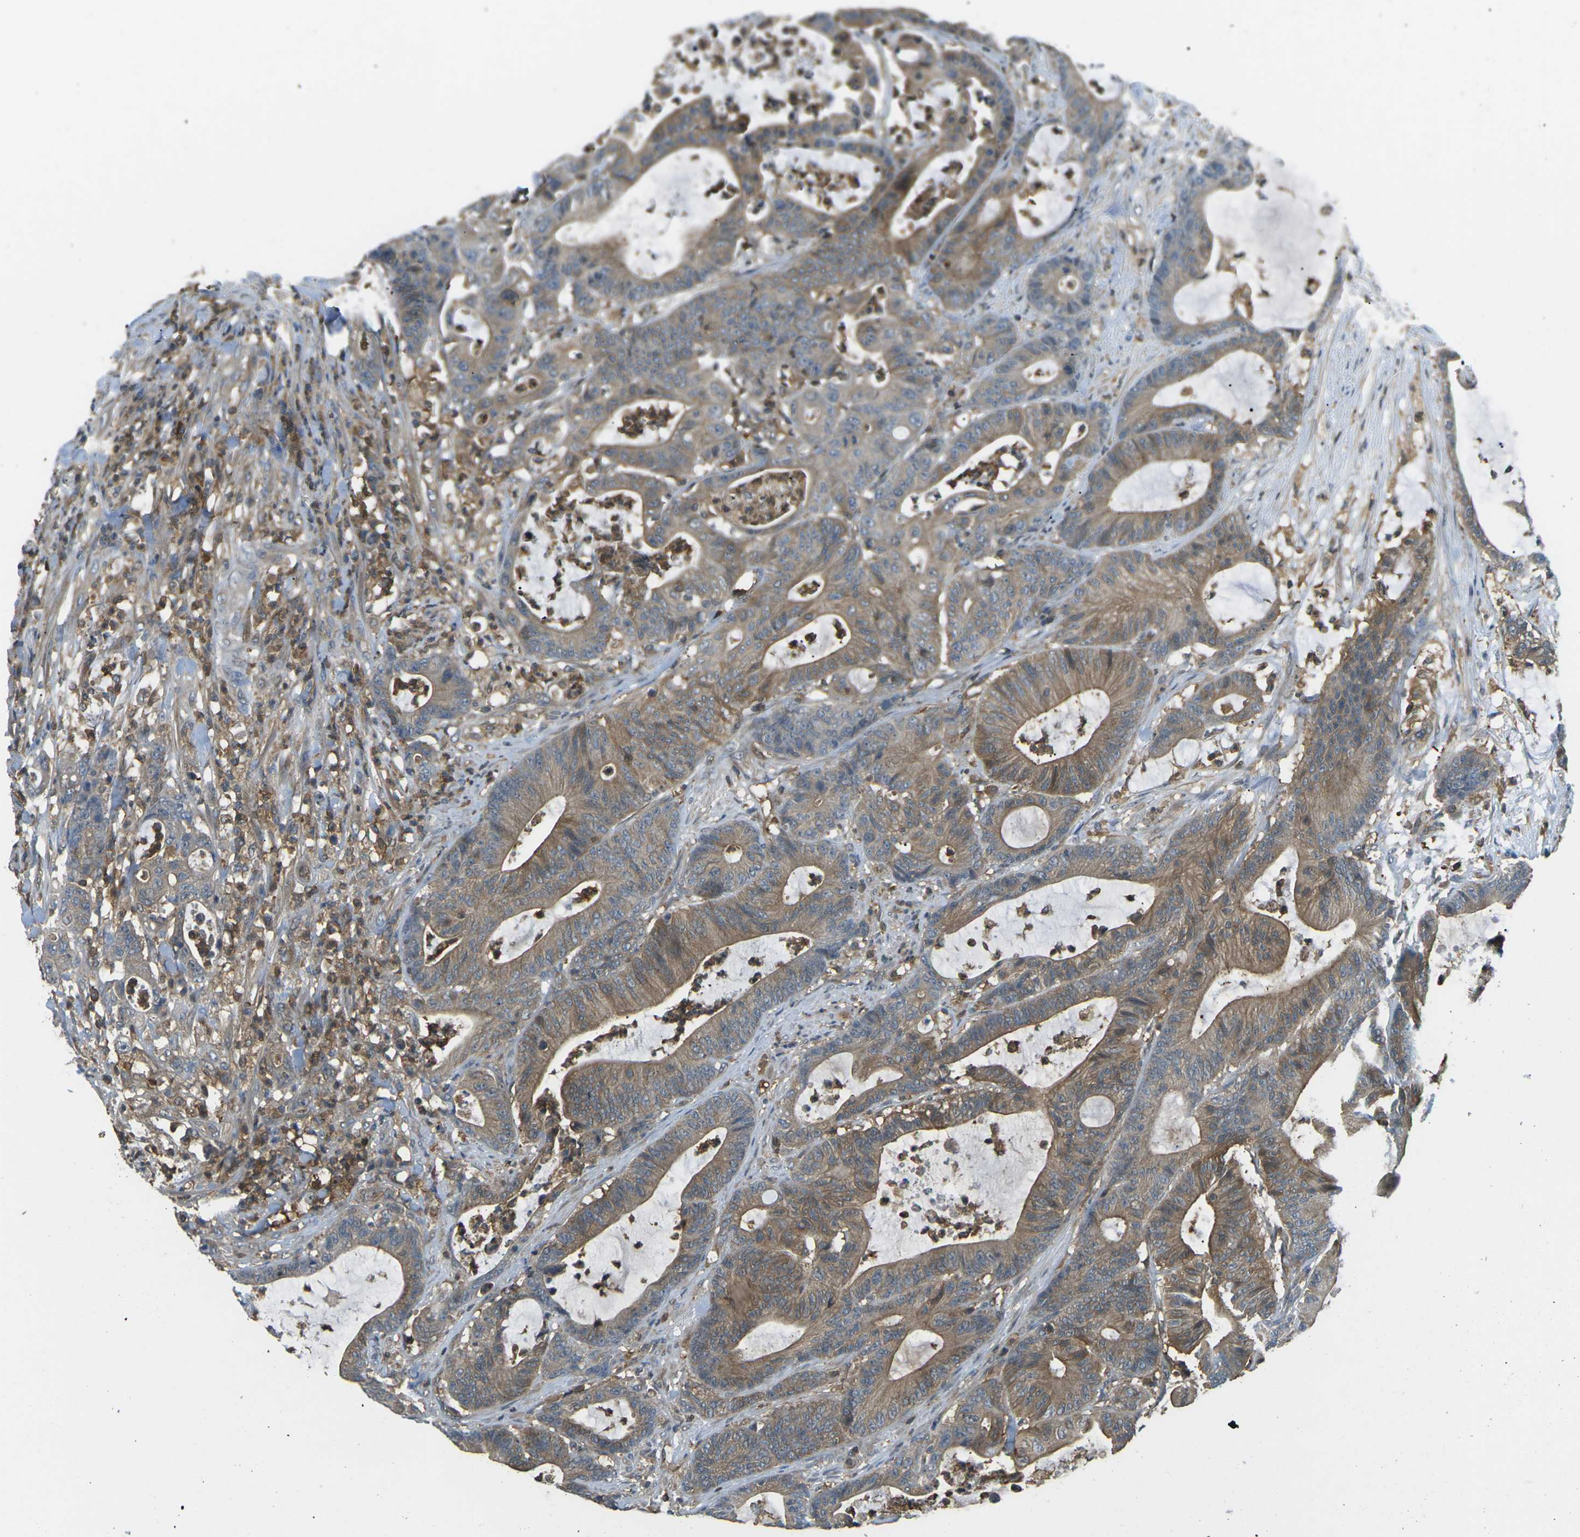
{"staining": {"intensity": "moderate", "quantity": ">75%", "location": "cytoplasmic/membranous"}, "tissue": "colorectal cancer", "cell_type": "Tumor cells", "image_type": "cancer", "snomed": [{"axis": "morphology", "description": "Adenocarcinoma, NOS"}, {"axis": "topography", "description": "Colon"}], "caption": "An image of human colorectal cancer (adenocarcinoma) stained for a protein shows moderate cytoplasmic/membranous brown staining in tumor cells.", "gene": "PIEZO2", "patient": {"sex": "female", "age": 84}}